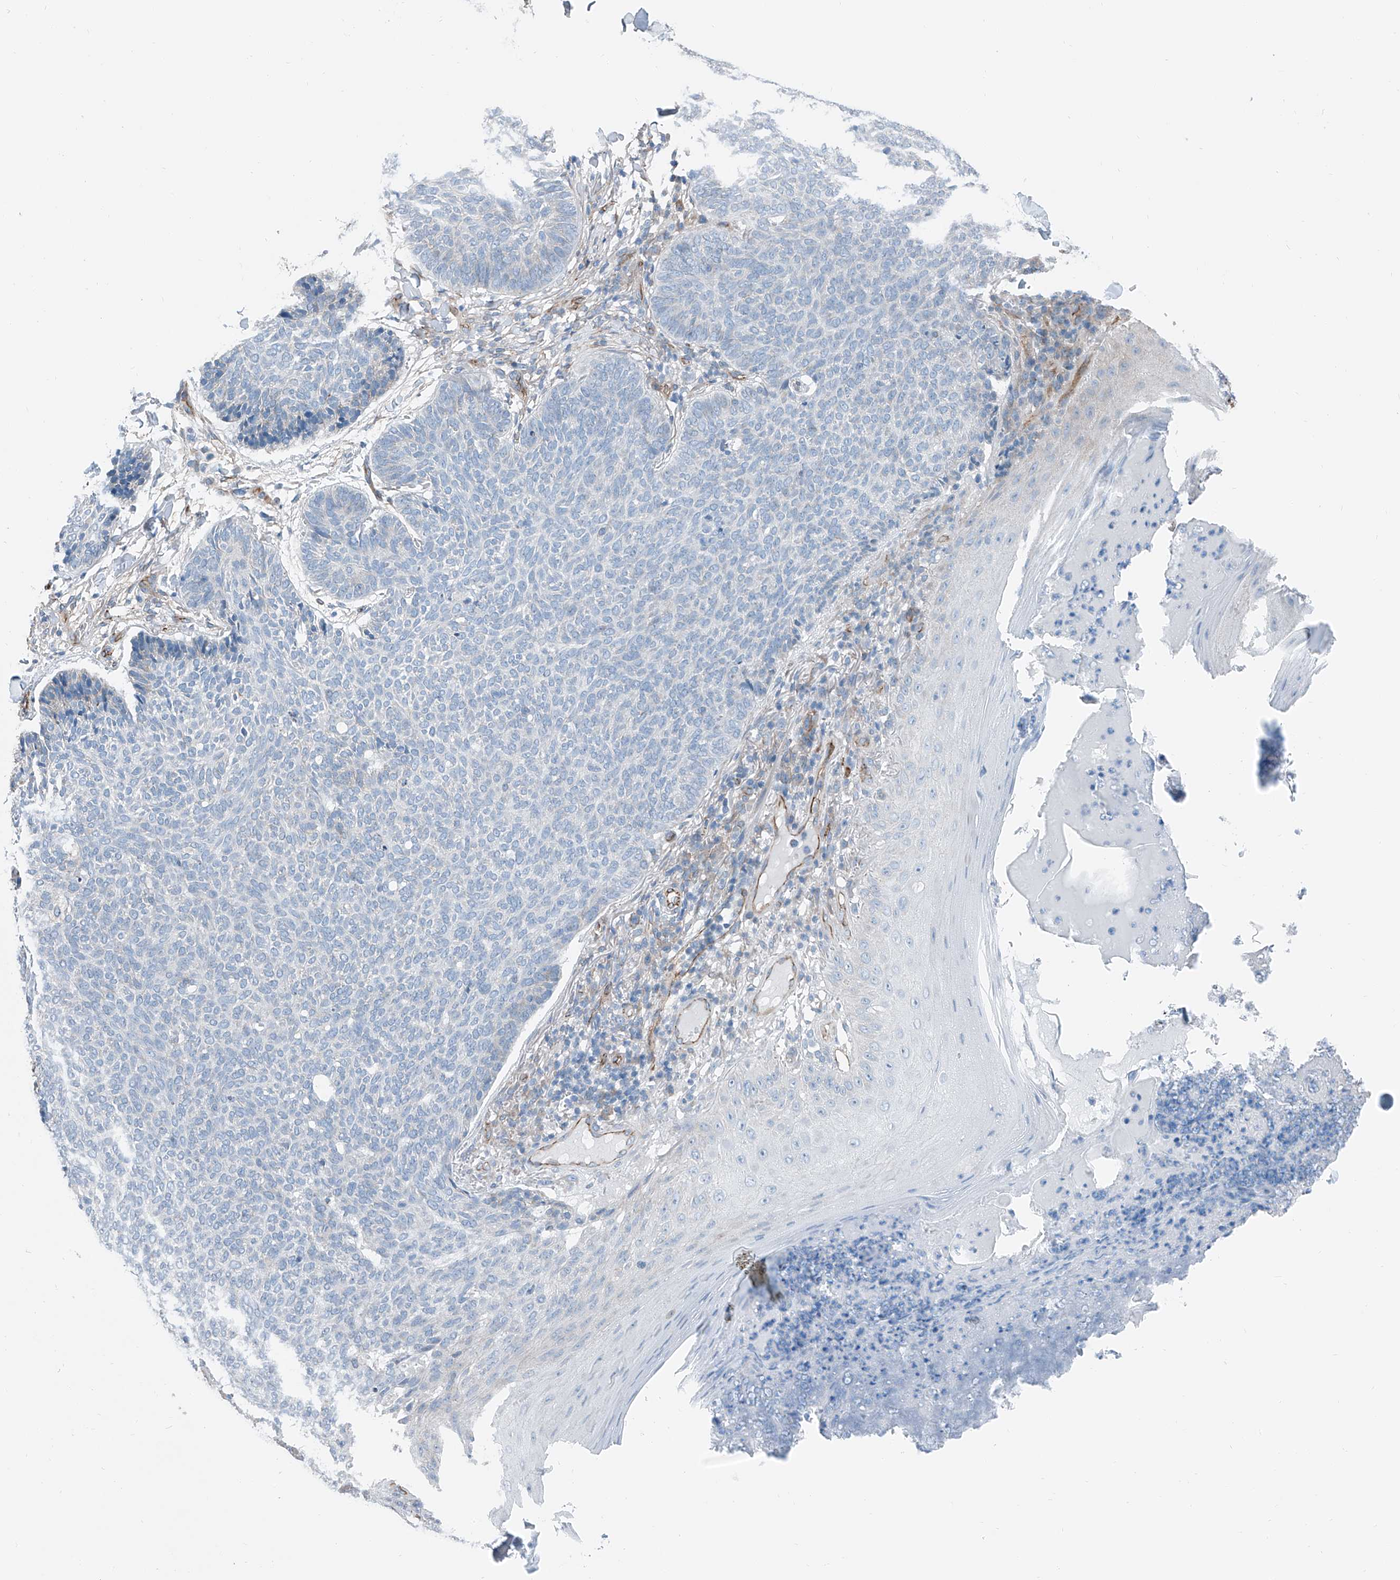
{"staining": {"intensity": "negative", "quantity": "none", "location": "none"}, "tissue": "skin cancer", "cell_type": "Tumor cells", "image_type": "cancer", "snomed": [{"axis": "morphology", "description": "Normal tissue, NOS"}, {"axis": "morphology", "description": "Basal cell carcinoma"}, {"axis": "topography", "description": "Skin"}], "caption": "Immunohistochemistry (IHC) histopathology image of skin basal cell carcinoma stained for a protein (brown), which reveals no staining in tumor cells.", "gene": "THEMIS2", "patient": {"sex": "male", "age": 50}}